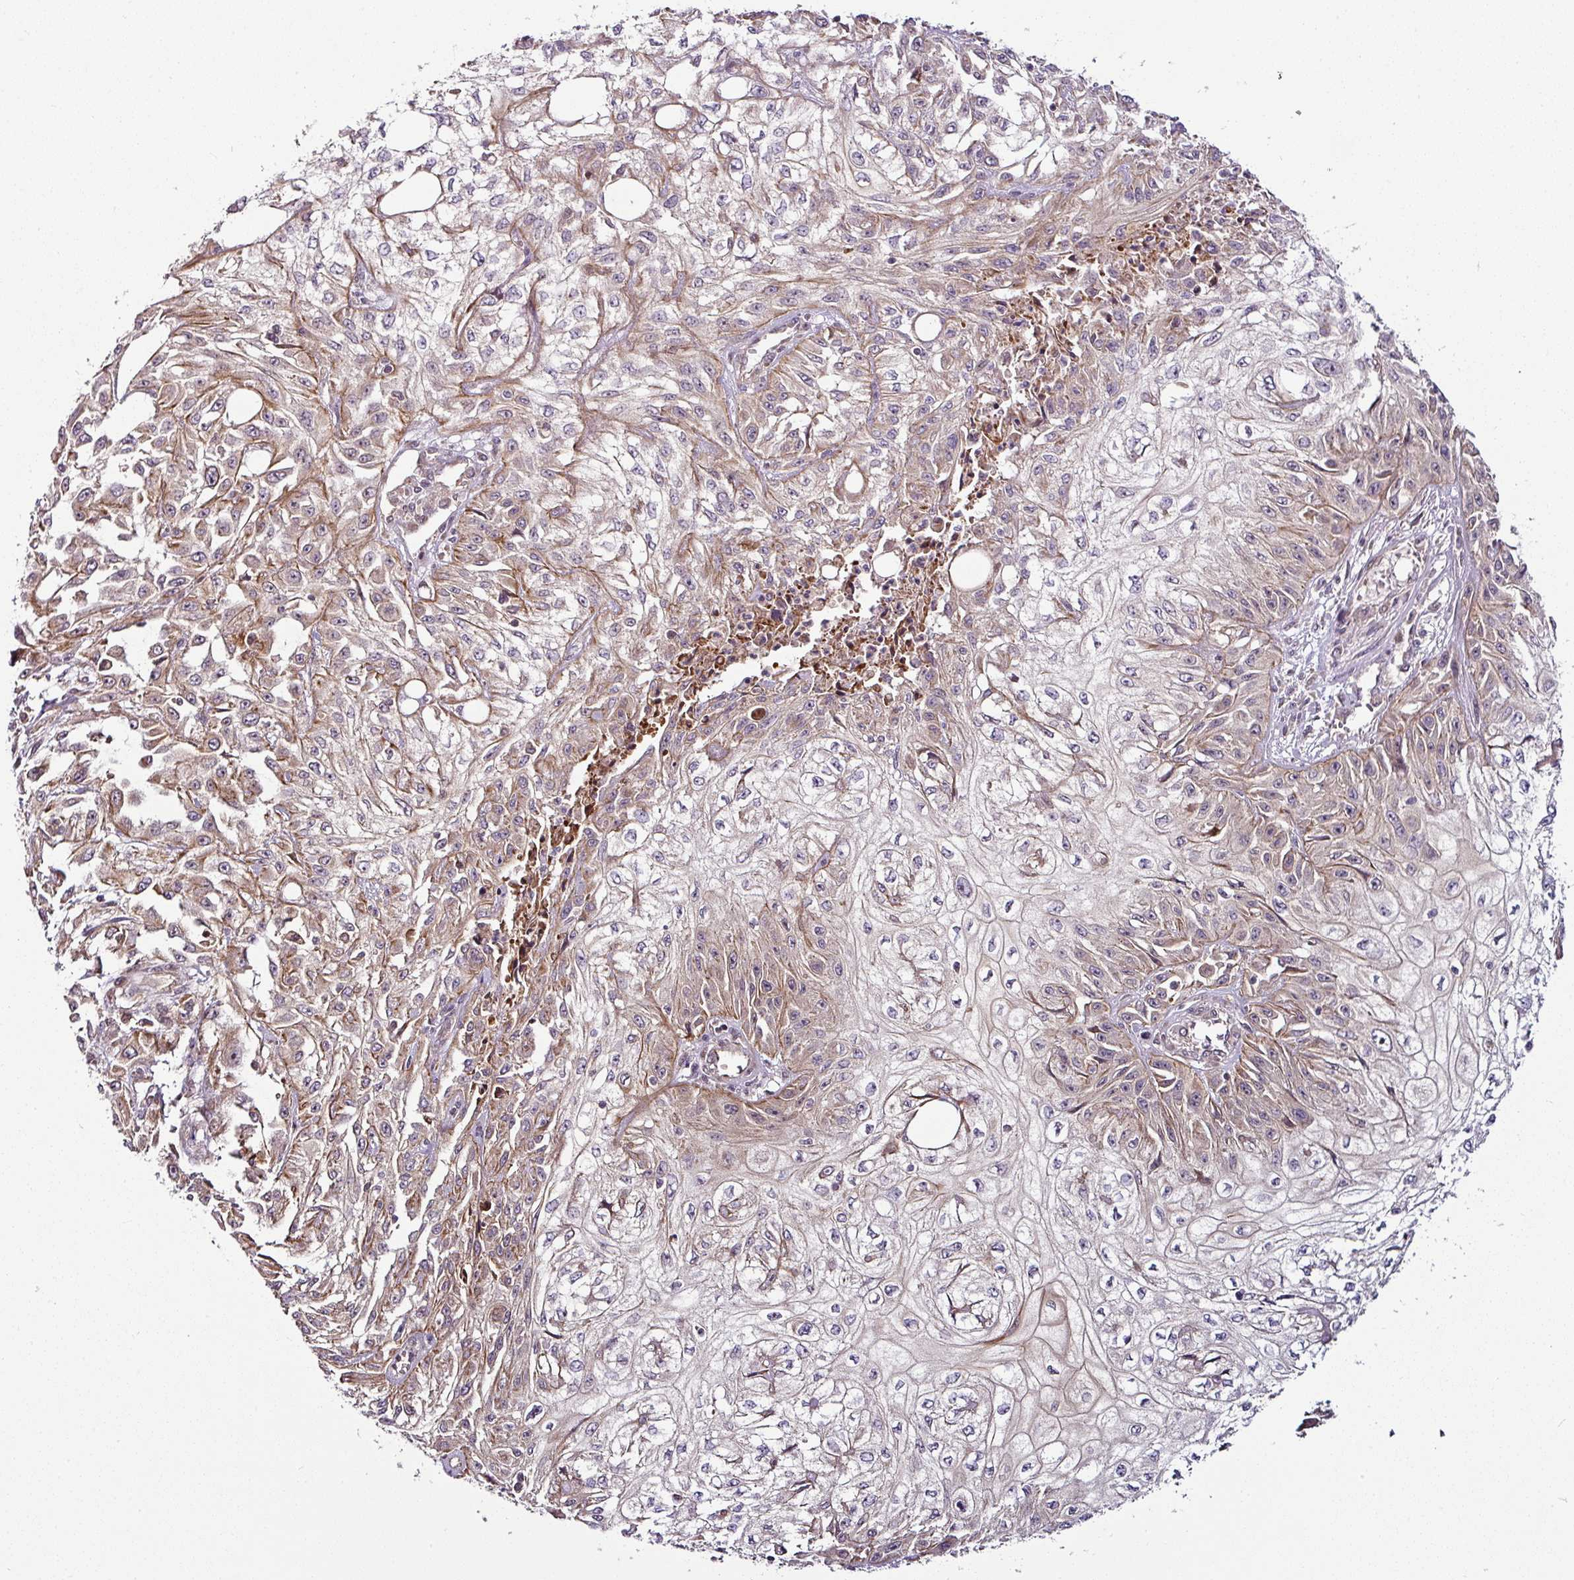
{"staining": {"intensity": "moderate", "quantity": "25%-75%", "location": "cytoplasmic/membranous"}, "tissue": "skin cancer", "cell_type": "Tumor cells", "image_type": "cancer", "snomed": [{"axis": "morphology", "description": "Squamous cell carcinoma, NOS"}, {"axis": "morphology", "description": "Squamous cell carcinoma, metastatic, NOS"}, {"axis": "topography", "description": "Skin"}, {"axis": "topography", "description": "Lymph node"}], "caption": "This is an image of IHC staining of skin squamous cell carcinoma, which shows moderate expression in the cytoplasmic/membranous of tumor cells.", "gene": "DCAF13", "patient": {"sex": "male", "age": 75}}